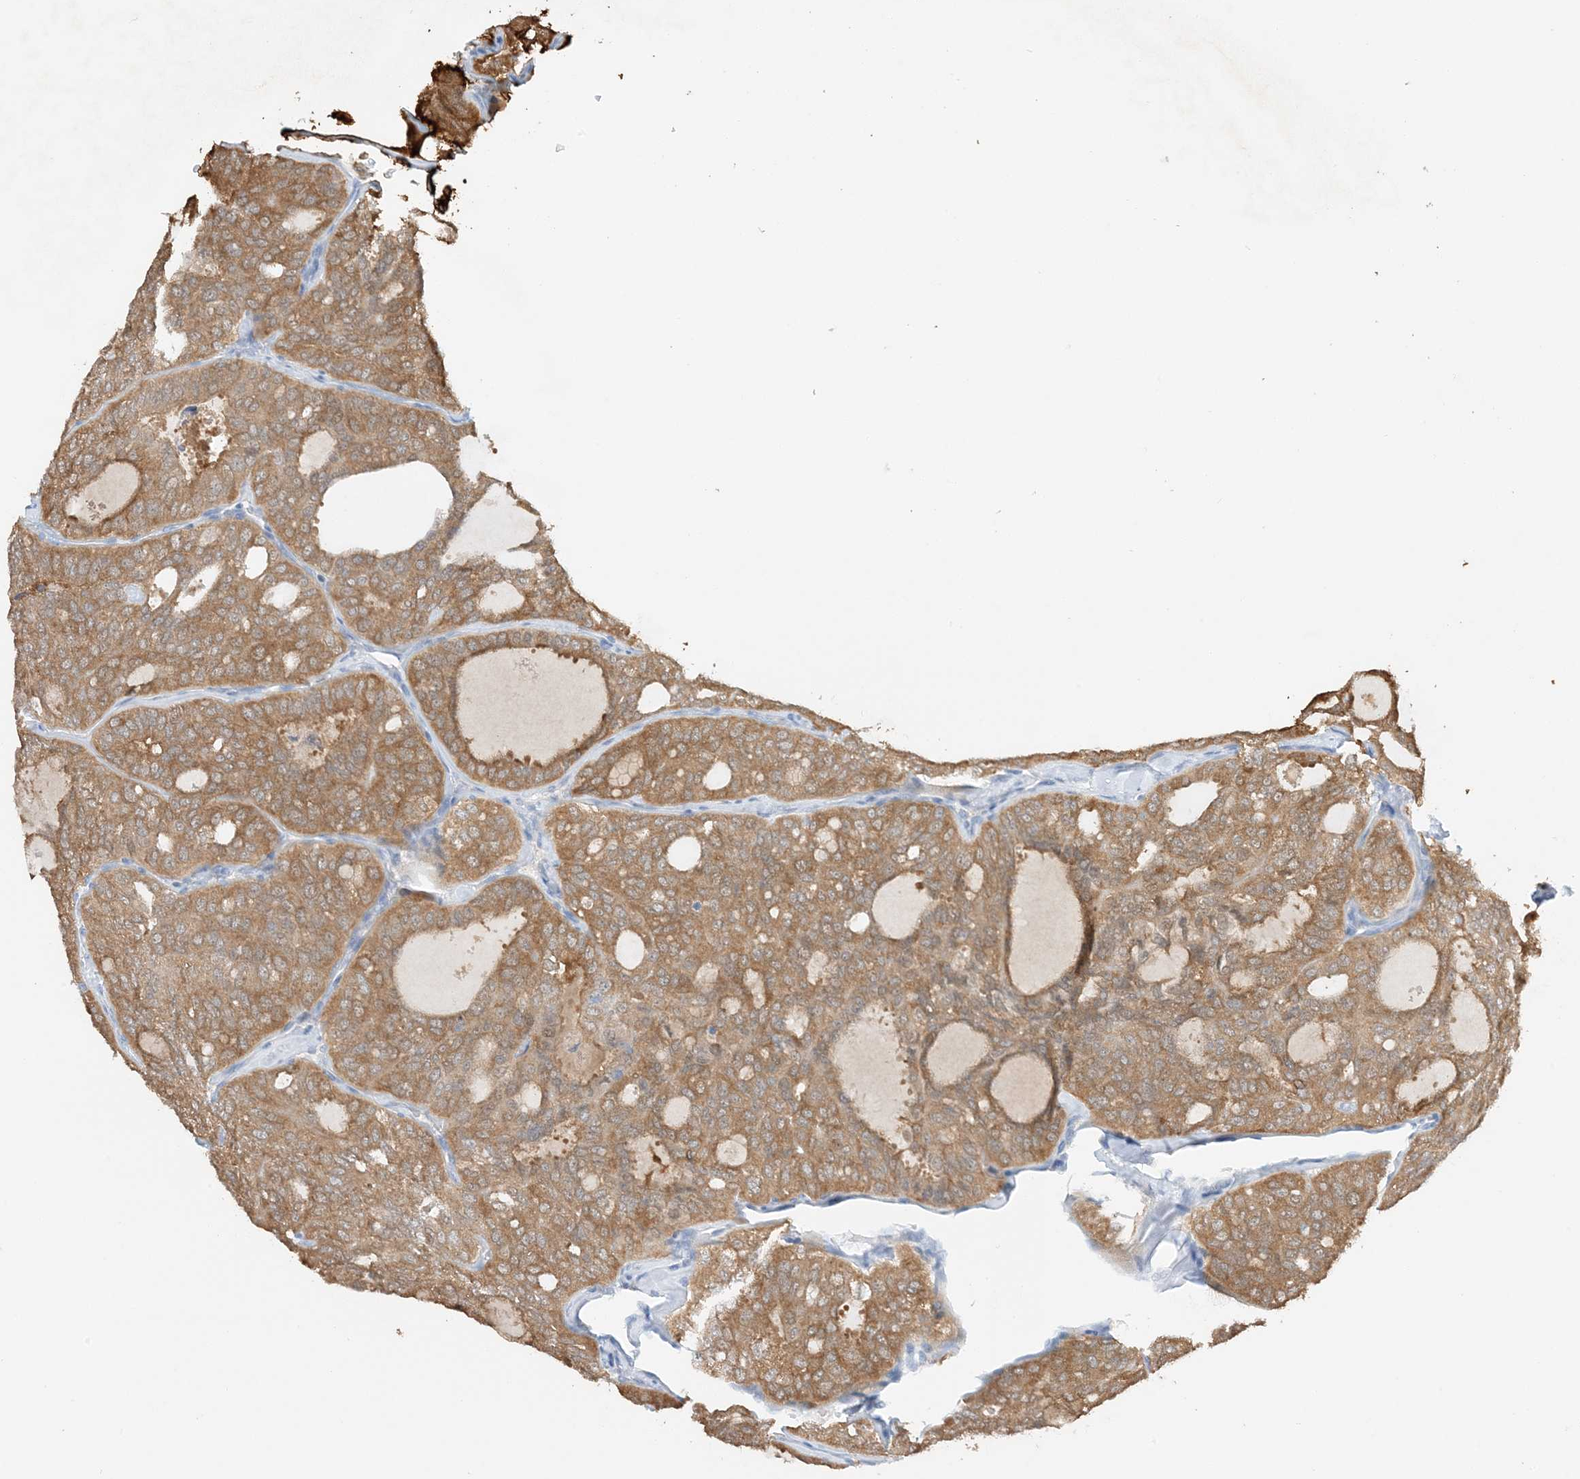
{"staining": {"intensity": "moderate", "quantity": ">75%", "location": "cytoplasmic/membranous"}, "tissue": "thyroid cancer", "cell_type": "Tumor cells", "image_type": "cancer", "snomed": [{"axis": "morphology", "description": "Follicular adenoma carcinoma, NOS"}, {"axis": "topography", "description": "Thyroid gland"}], "caption": "Moderate cytoplasmic/membranous expression is seen in about >75% of tumor cells in thyroid cancer. The staining was performed using DAB, with brown indicating positive protein expression. Nuclei are stained blue with hematoxylin.", "gene": "KIFBP", "patient": {"sex": "male", "age": 75}}